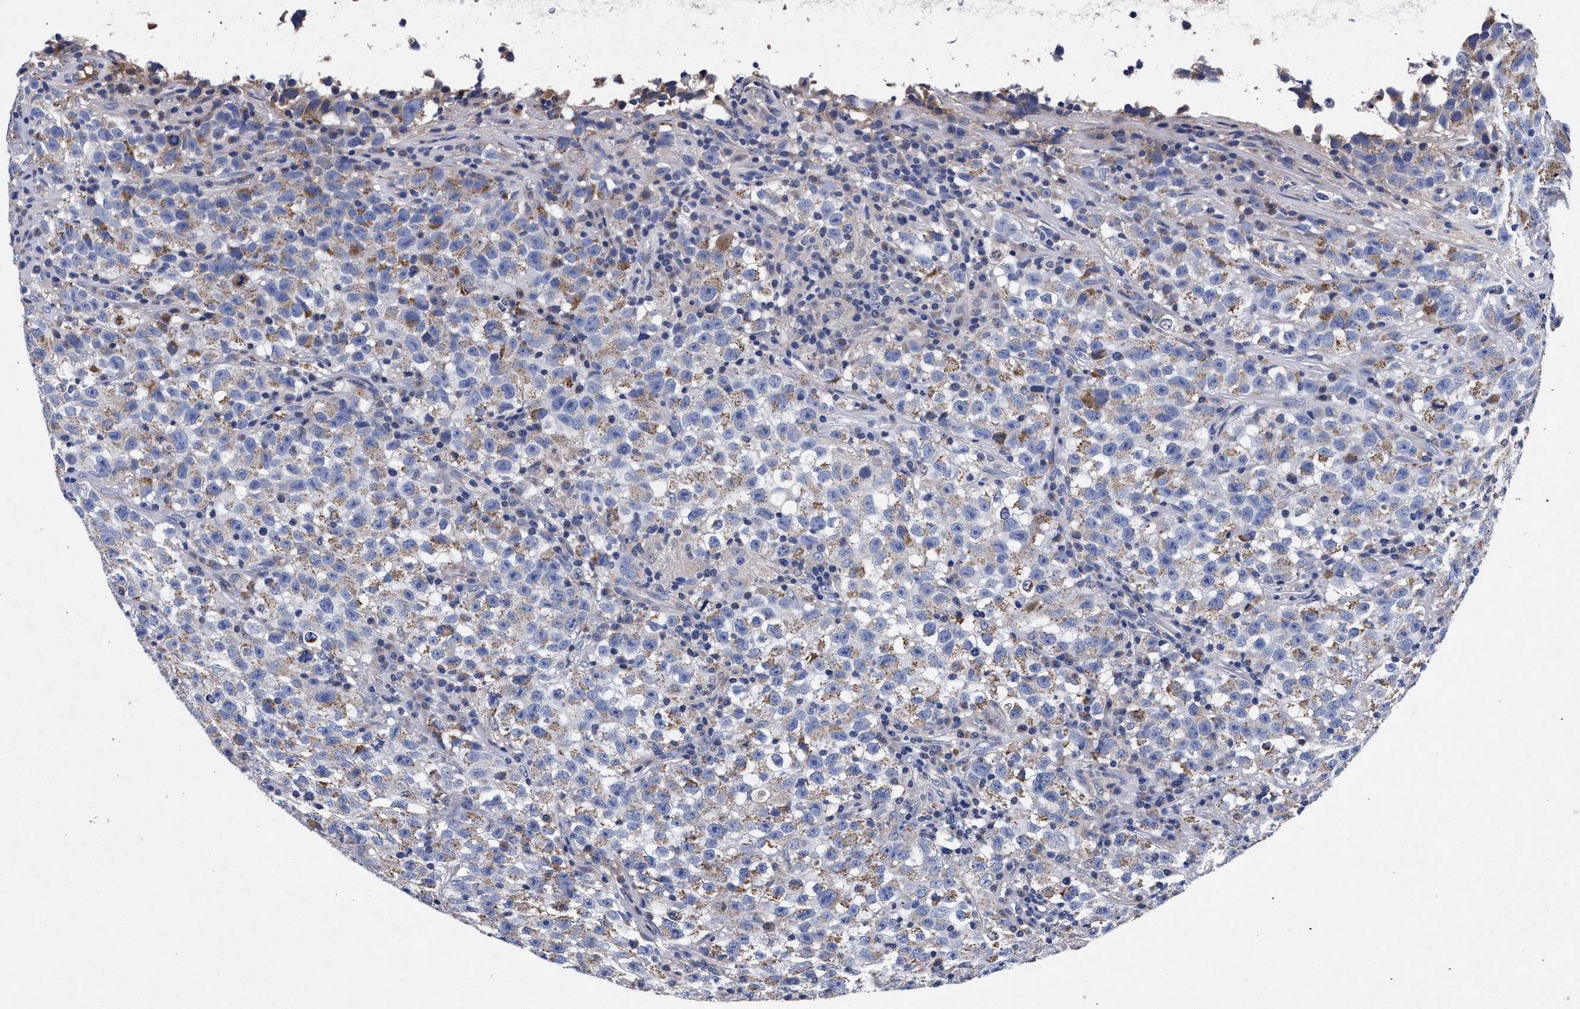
{"staining": {"intensity": "weak", "quantity": "25%-75%", "location": "cytoplasmic/membranous"}, "tissue": "testis cancer", "cell_type": "Tumor cells", "image_type": "cancer", "snomed": [{"axis": "morphology", "description": "Seminoma, NOS"}, {"axis": "topography", "description": "Testis"}], "caption": "A photomicrograph of human seminoma (testis) stained for a protein demonstrates weak cytoplasmic/membranous brown staining in tumor cells.", "gene": "HSD17B14", "patient": {"sex": "male", "age": 22}}